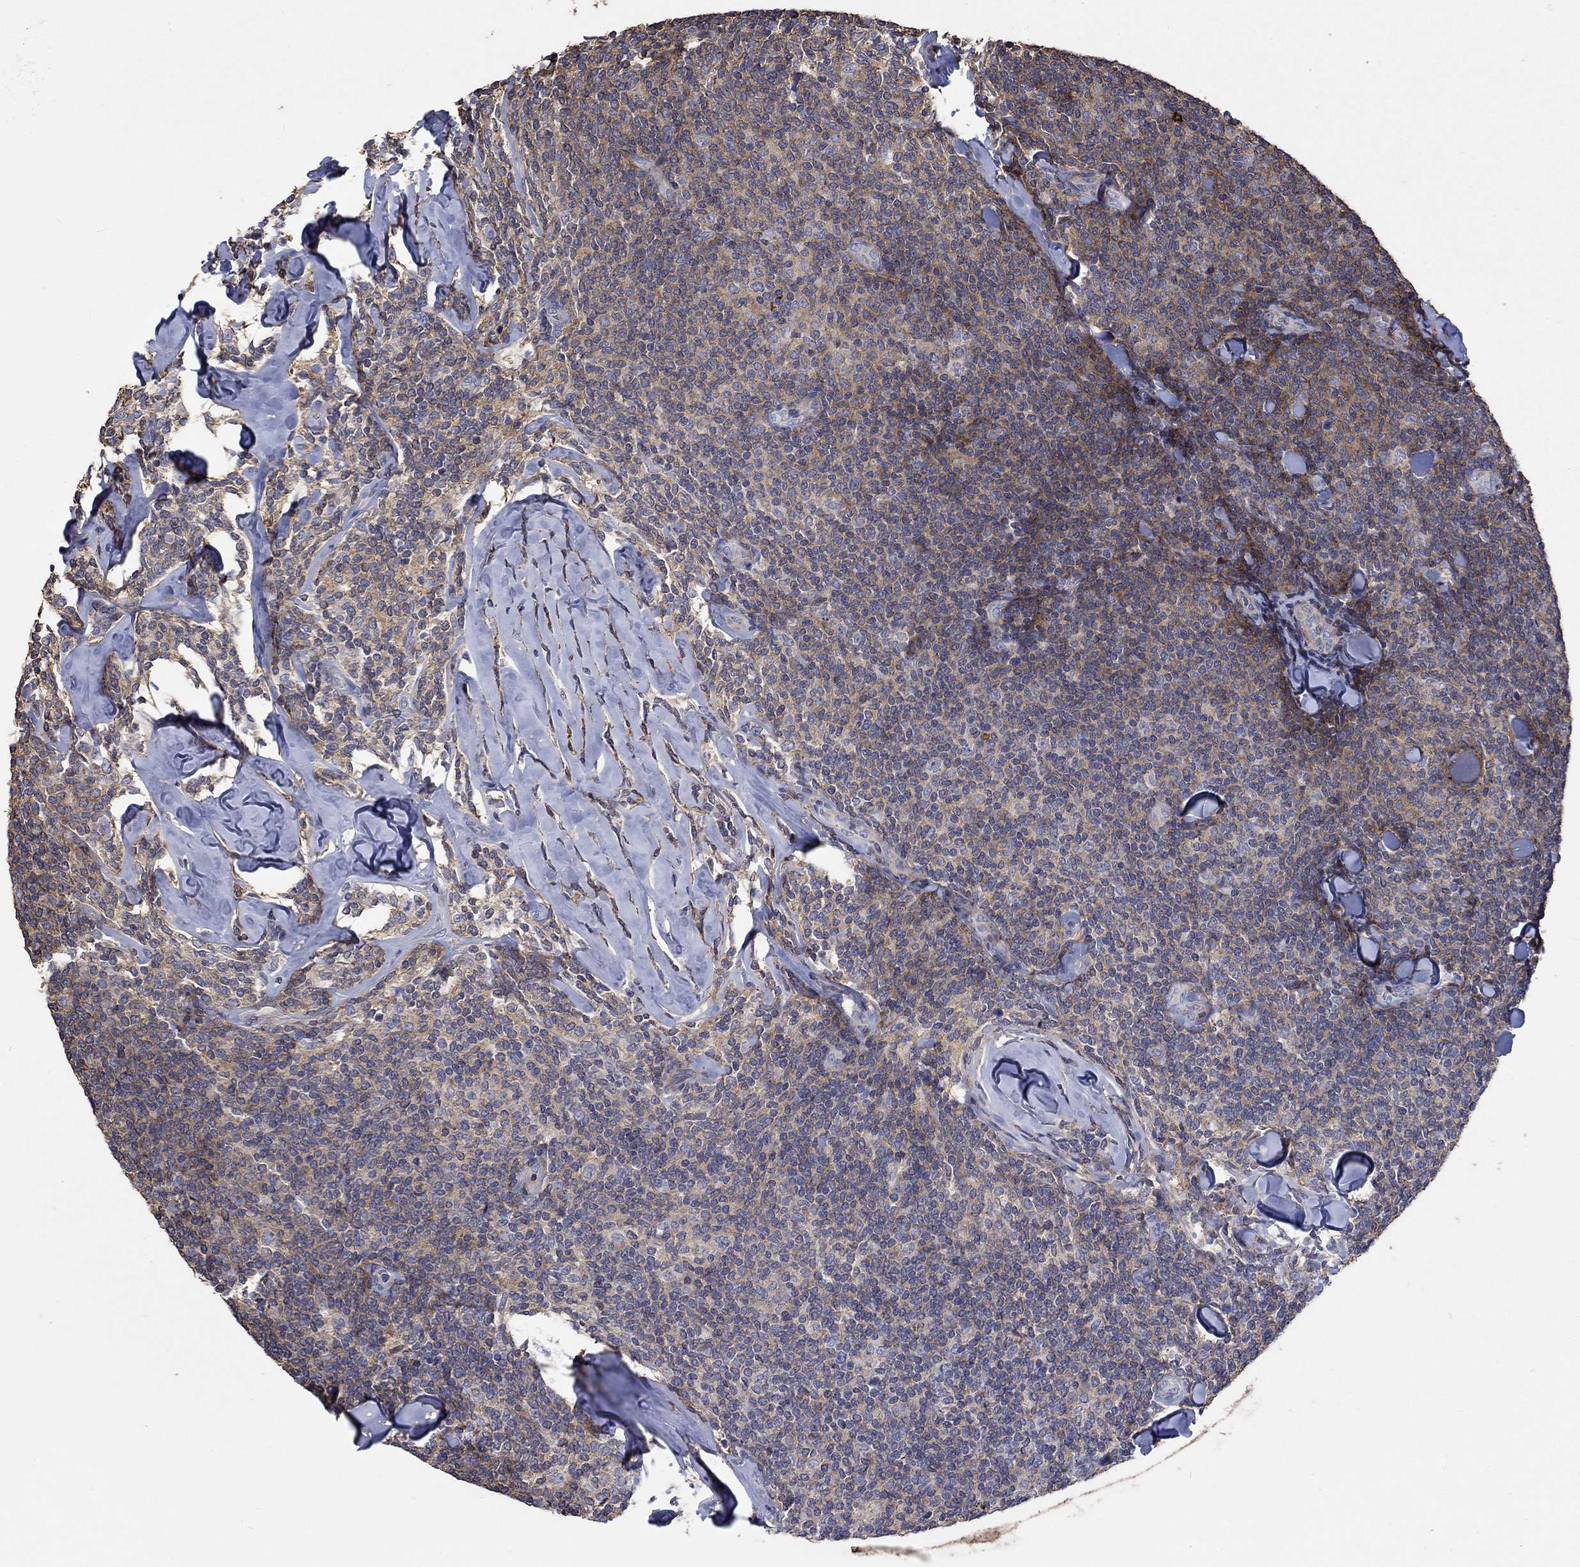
{"staining": {"intensity": "moderate", "quantity": "<25%", "location": "cytoplasmic/membranous"}, "tissue": "lymphoma", "cell_type": "Tumor cells", "image_type": "cancer", "snomed": [{"axis": "morphology", "description": "Malignant lymphoma, non-Hodgkin's type, Low grade"}, {"axis": "topography", "description": "Lymph node"}], "caption": "An image showing moderate cytoplasmic/membranous expression in about <25% of tumor cells in lymphoma, as visualized by brown immunohistochemical staining.", "gene": "TNFAIP8L3", "patient": {"sex": "female", "age": 56}}